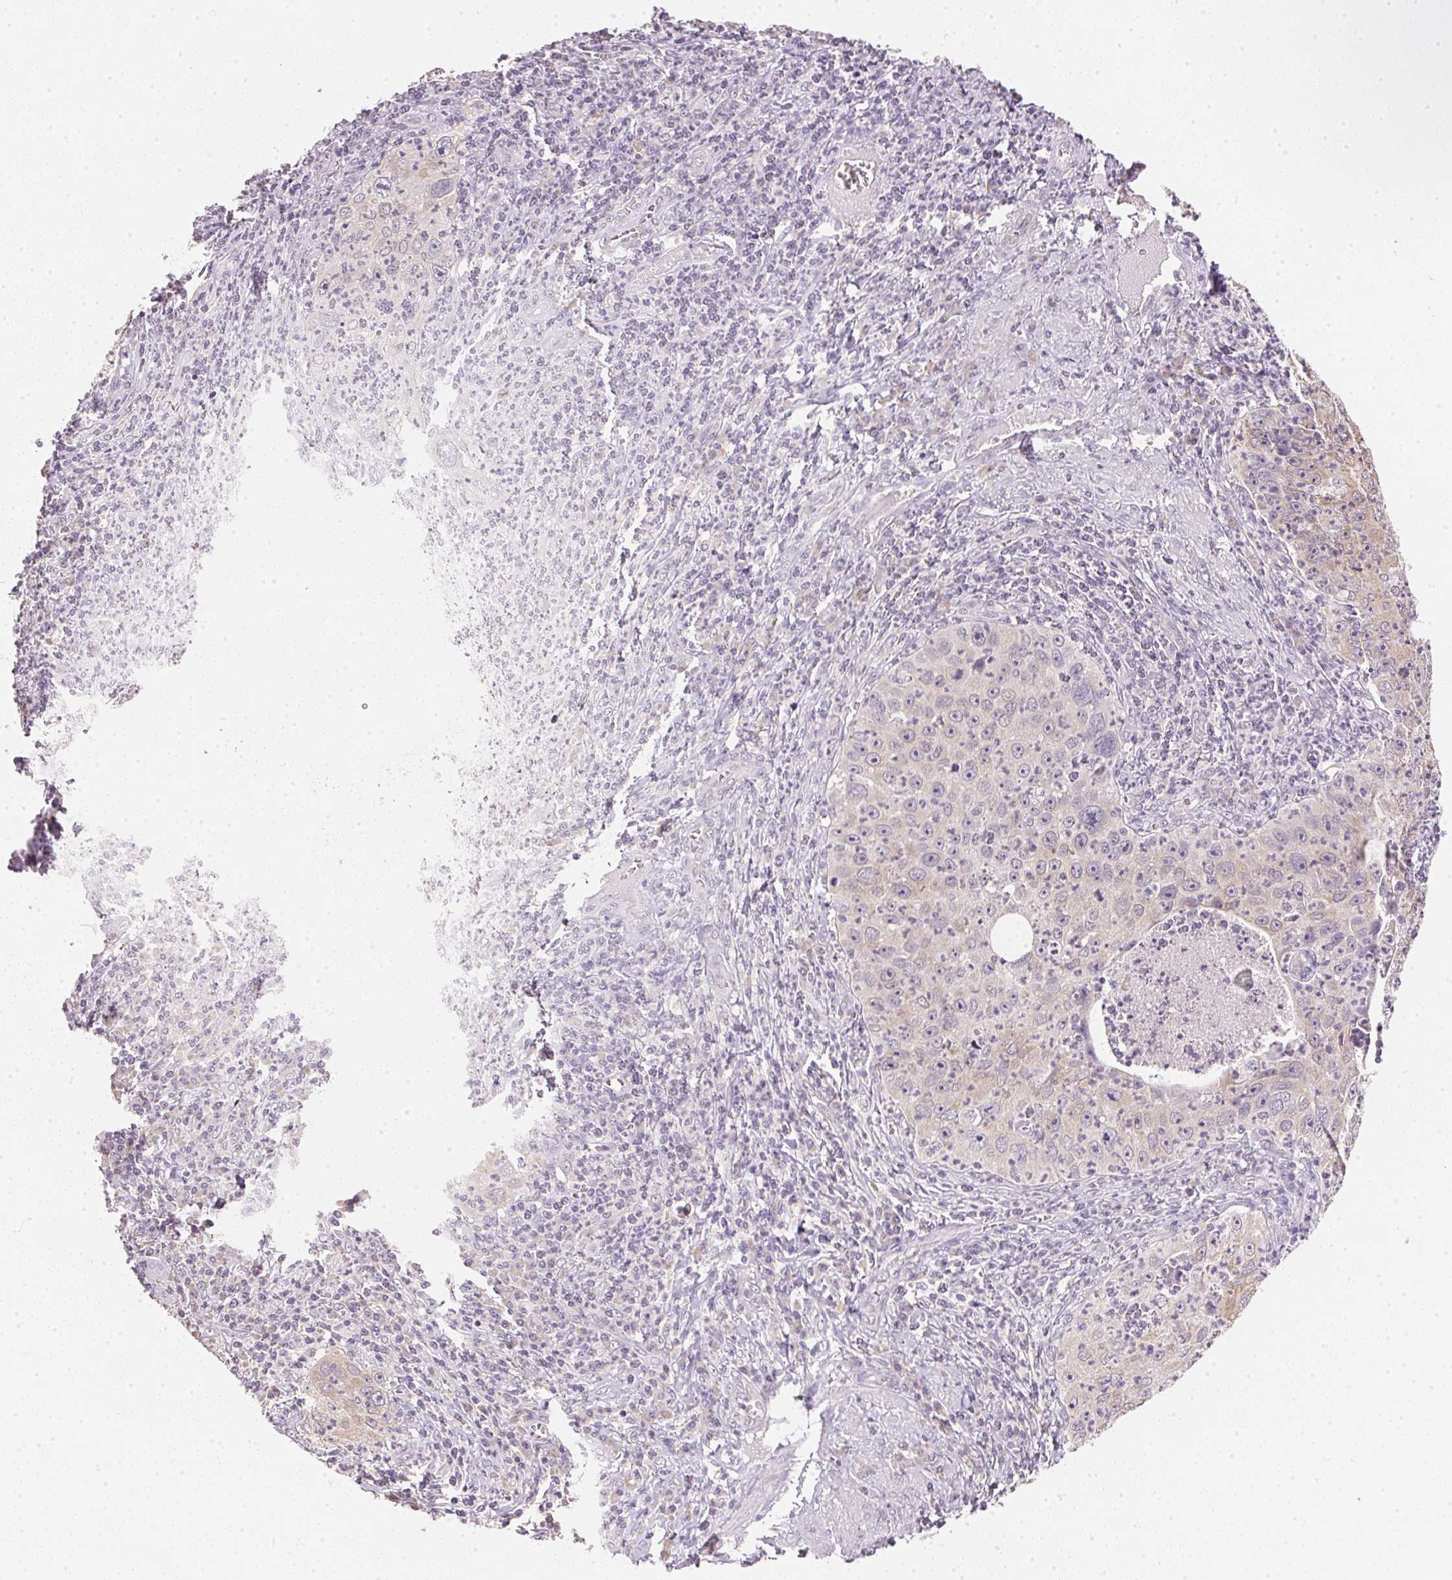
{"staining": {"intensity": "negative", "quantity": "none", "location": "none"}, "tissue": "cervical cancer", "cell_type": "Tumor cells", "image_type": "cancer", "snomed": [{"axis": "morphology", "description": "Squamous cell carcinoma, NOS"}, {"axis": "topography", "description": "Cervix"}], "caption": "This photomicrograph is of cervical cancer stained with immunohistochemistry to label a protein in brown with the nuclei are counter-stained blue. There is no expression in tumor cells.", "gene": "DHCR24", "patient": {"sex": "female", "age": 30}}